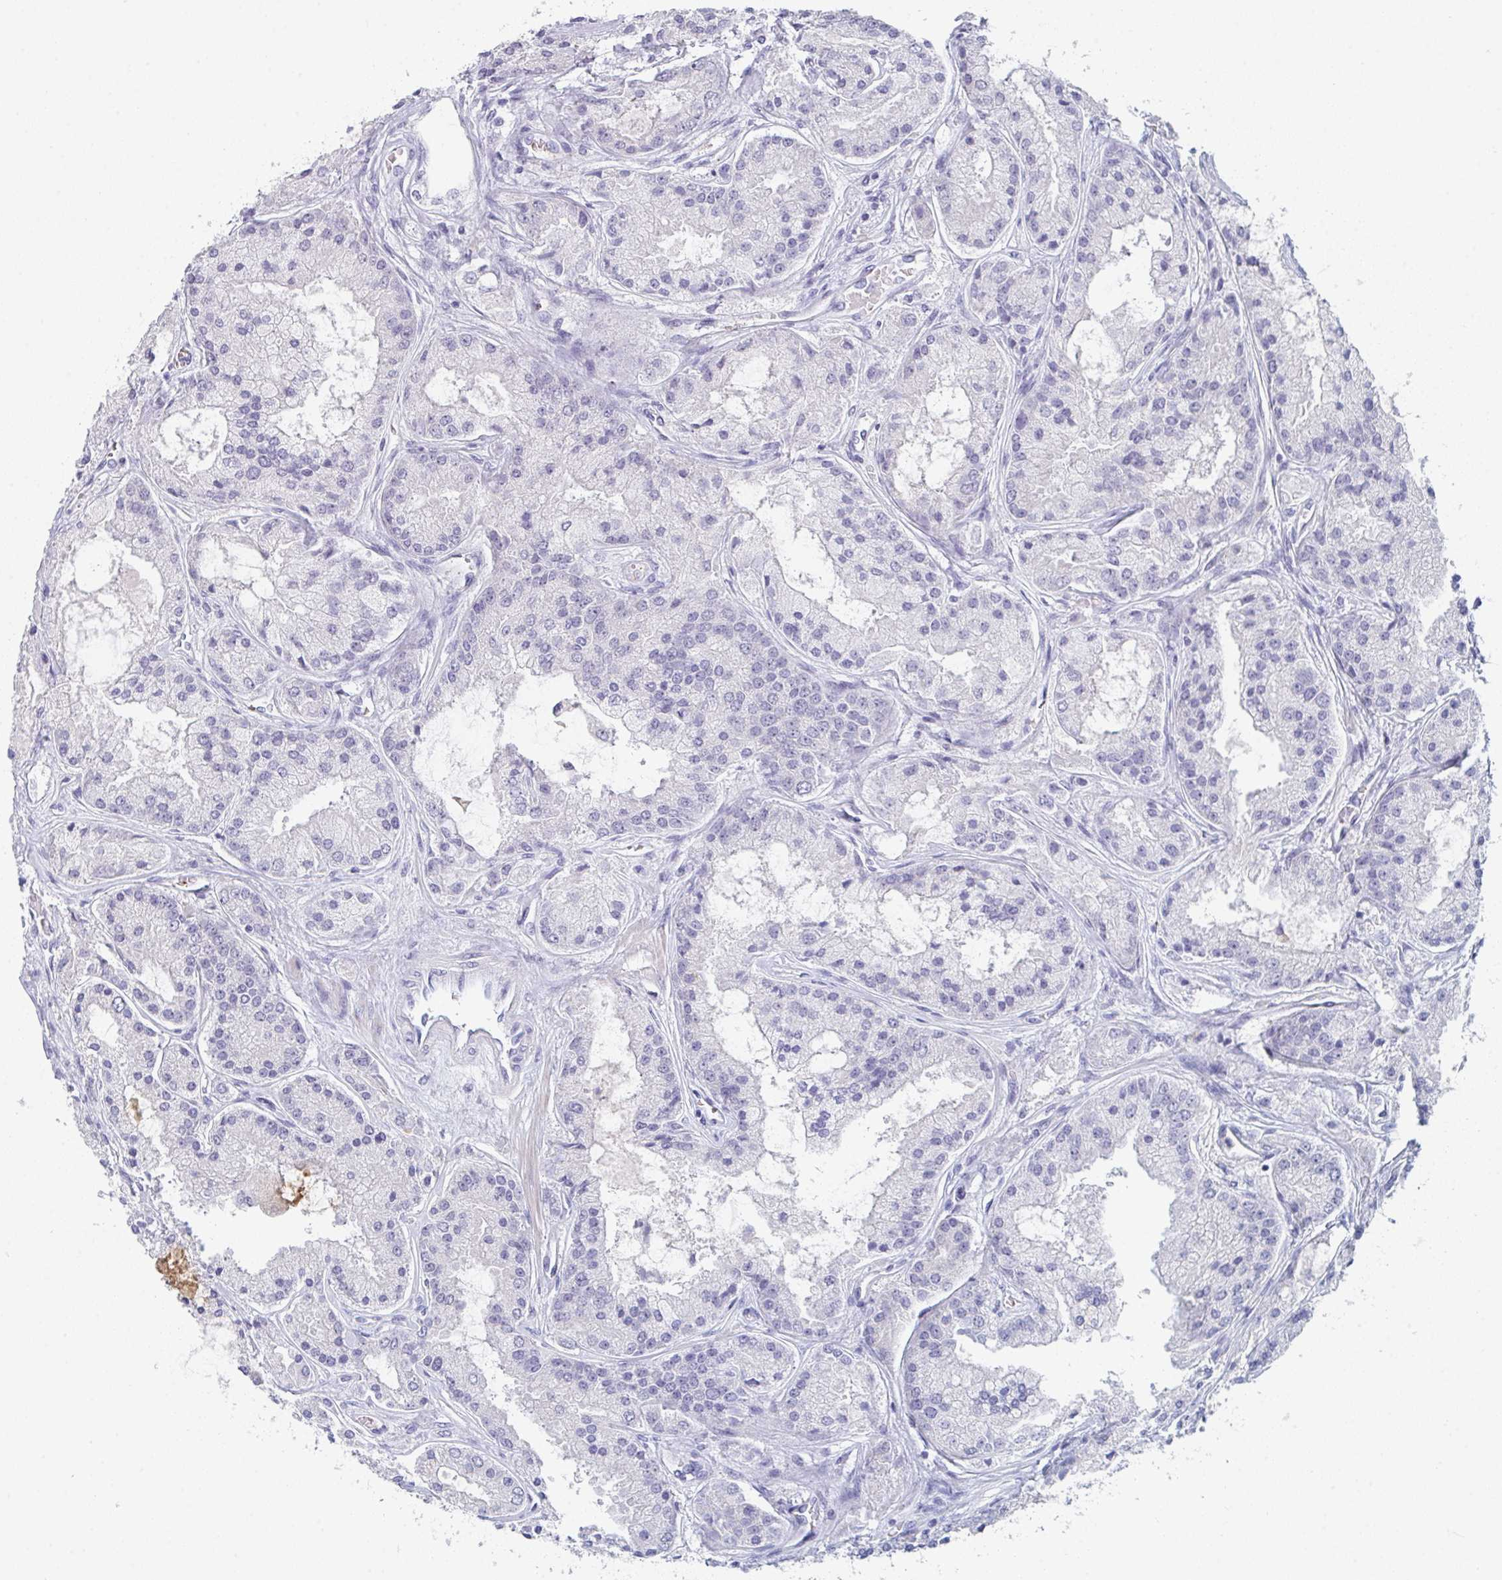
{"staining": {"intensity": "negative", "quantity": "none", "location": "none"}, "tissue": "prostate cancer", "cell_type": "Tumor cells", "image_type": "cancer", "snomed": [{"axis": "morphology", "description": "Adenocarcinoma, High grade"}, {"axis": "topography", "description": "Prostate"}], "caption": "The histopathology image exhibits no staining of tumor cells in prostate cancer (high-grade adenocarcinoma).", "gene": "RUBCN", "patient": {"sex": "male", "age": 67}}